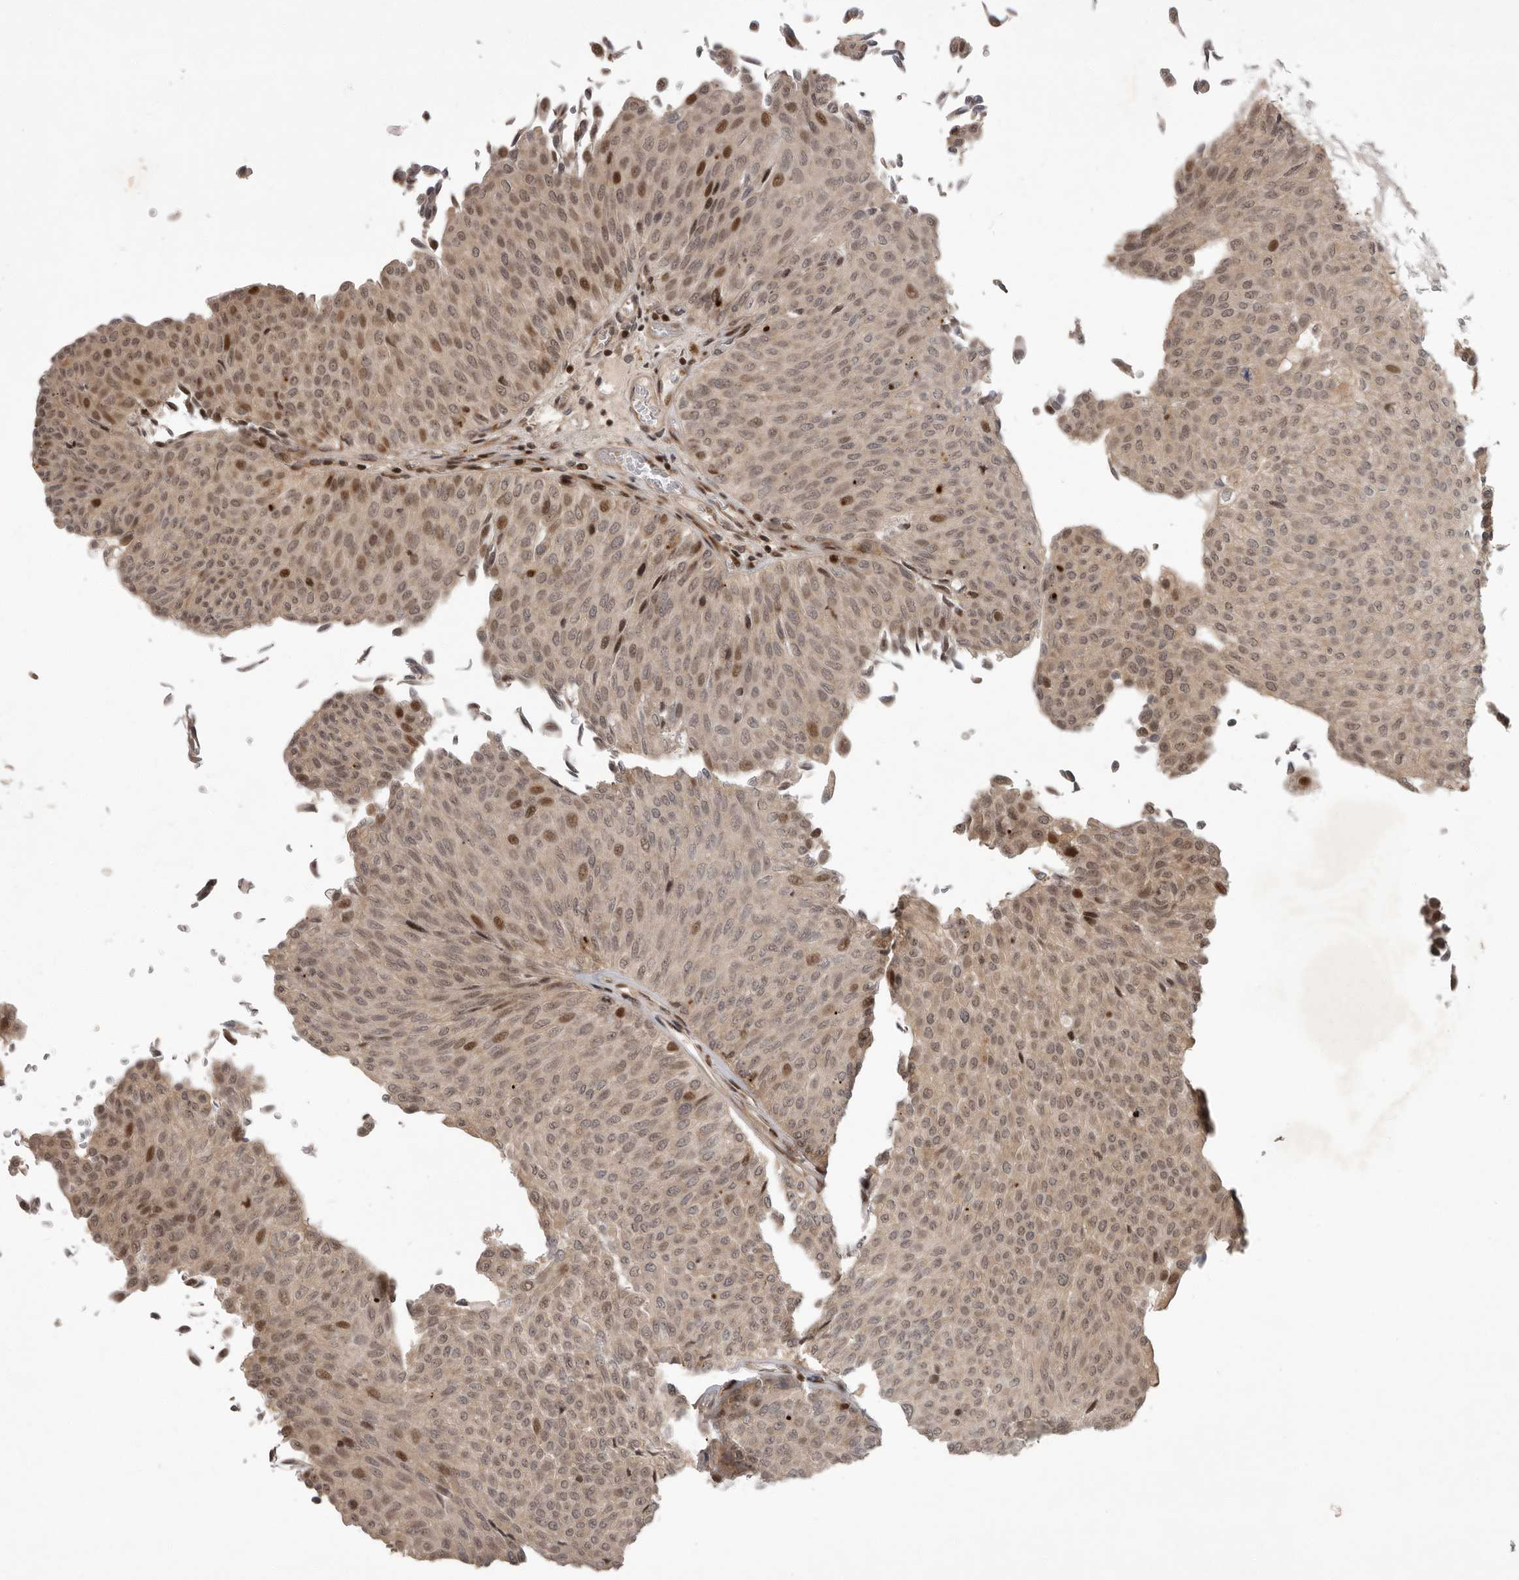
{"staining": {"intensity": "moderate", "quantity": "25%-75%", "location": "nuclear"}, "tissue": "urothelial cancer", "cell_type": "Tumor cells", "image_type": "cancer", "snomed": [{"axis": "morphology", "description": "Urothelial carcinoma, Low grade"}, {"axis": "topography", "description": "Urinary bladder"}], "caption": "Human urothelial carcinoma (low-grade) stained with a protein marker reveals moderate staining in tumor cells.", "gene": "RABIF", "patient": {"sex": "male", "age": 78}}